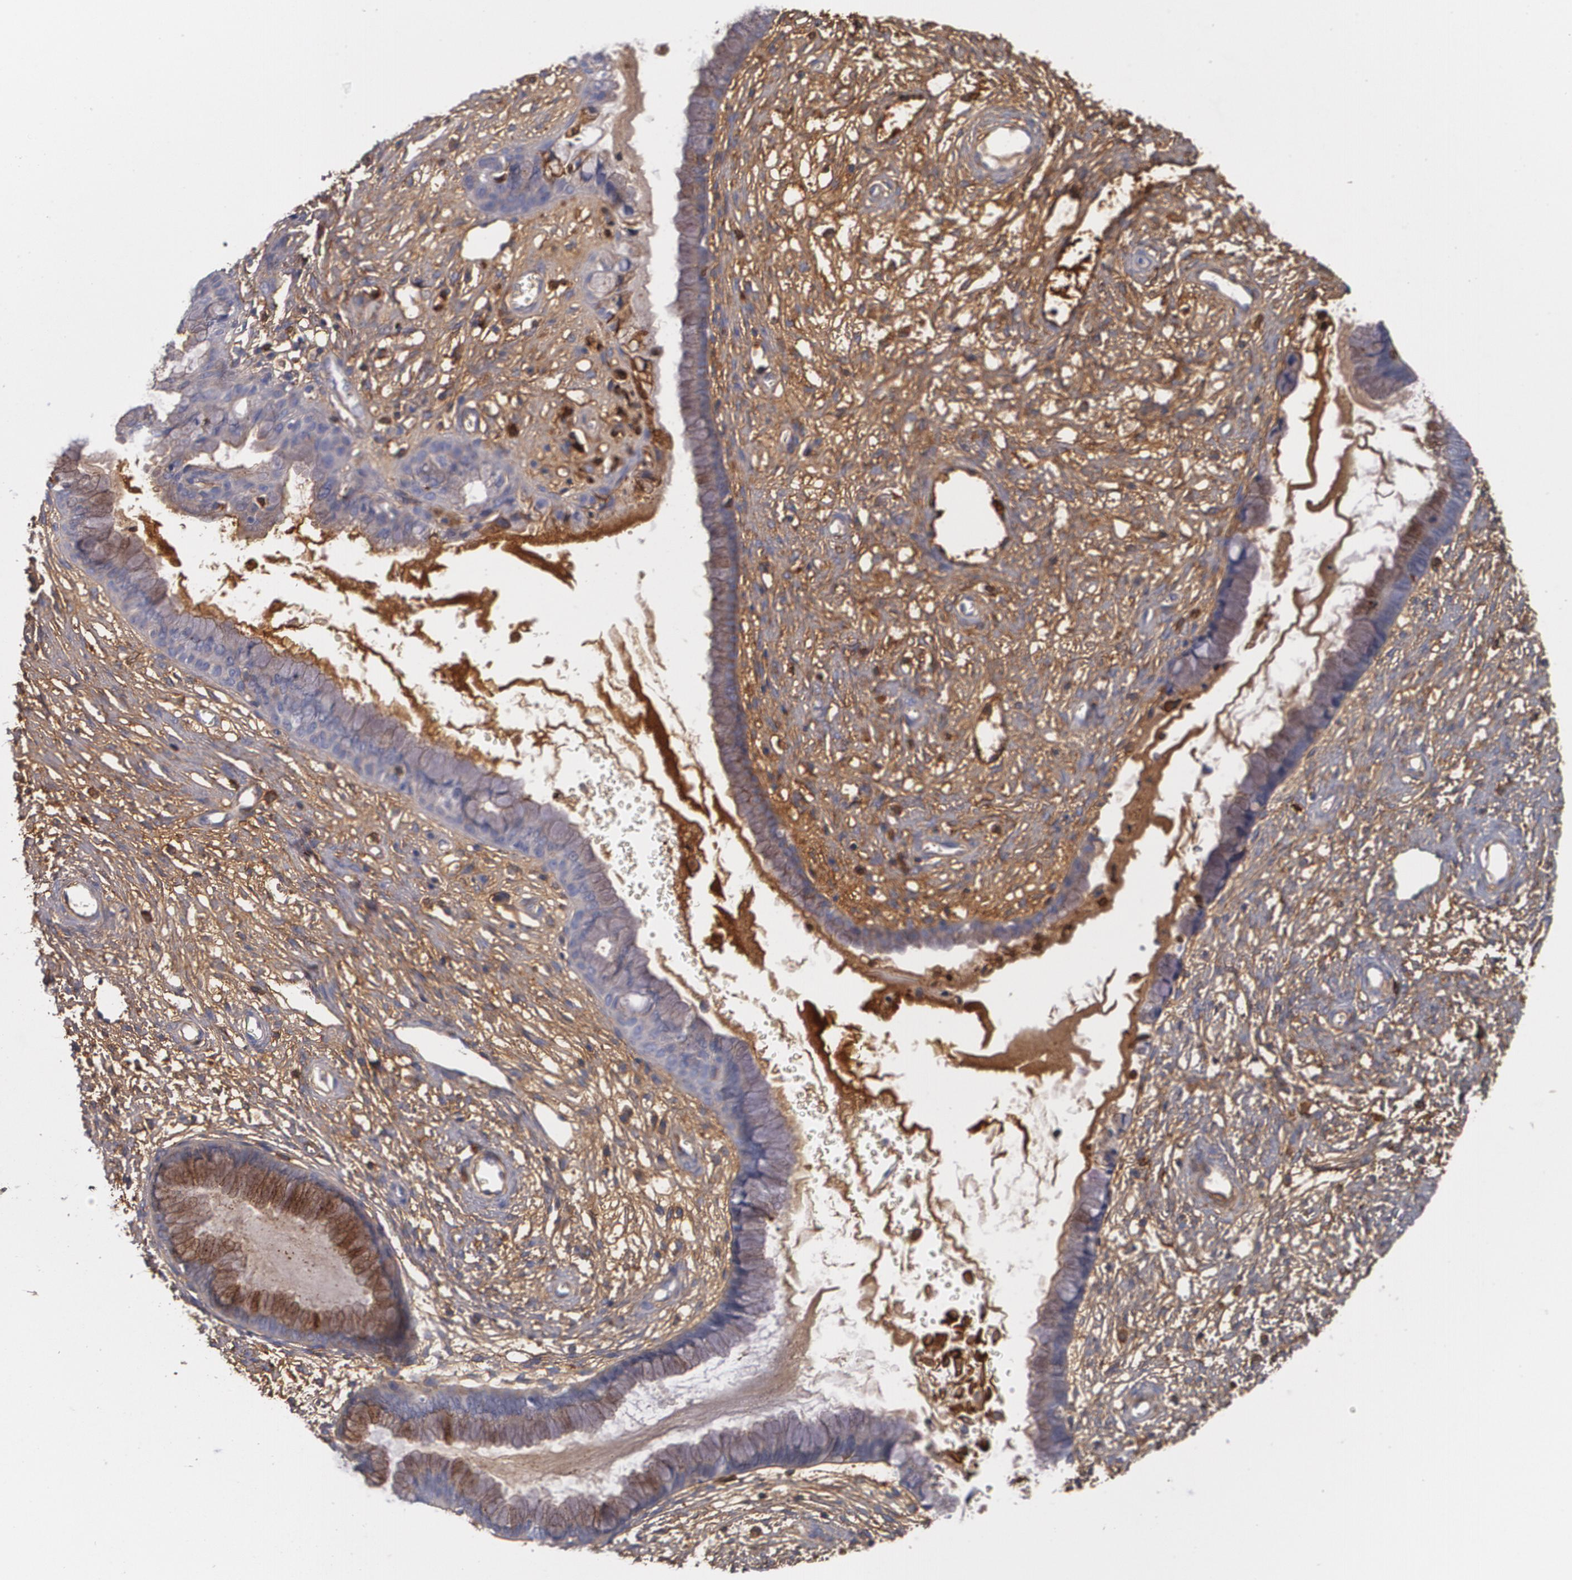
{"staining": {"intensity": "moderate", "quantity": "25%-75%", "location": "cytoplasmic/membranous"}, "tissue": "cervix", "cell_type": "Glandular cells", "image_type": "normal", "snomed": [{"axis": "morphology", "description": "Normal tissue, NOS"}, {"axis": "topography", "description": "Cervix"}], "caption": "This is a photomicrograph of IHC staining of normal cervix, which shows moderate staining in the cytoplasmic/membranous of glandular cells.", "gene": "FBLN1", "patient": {"sex": "female", "age": 55}}